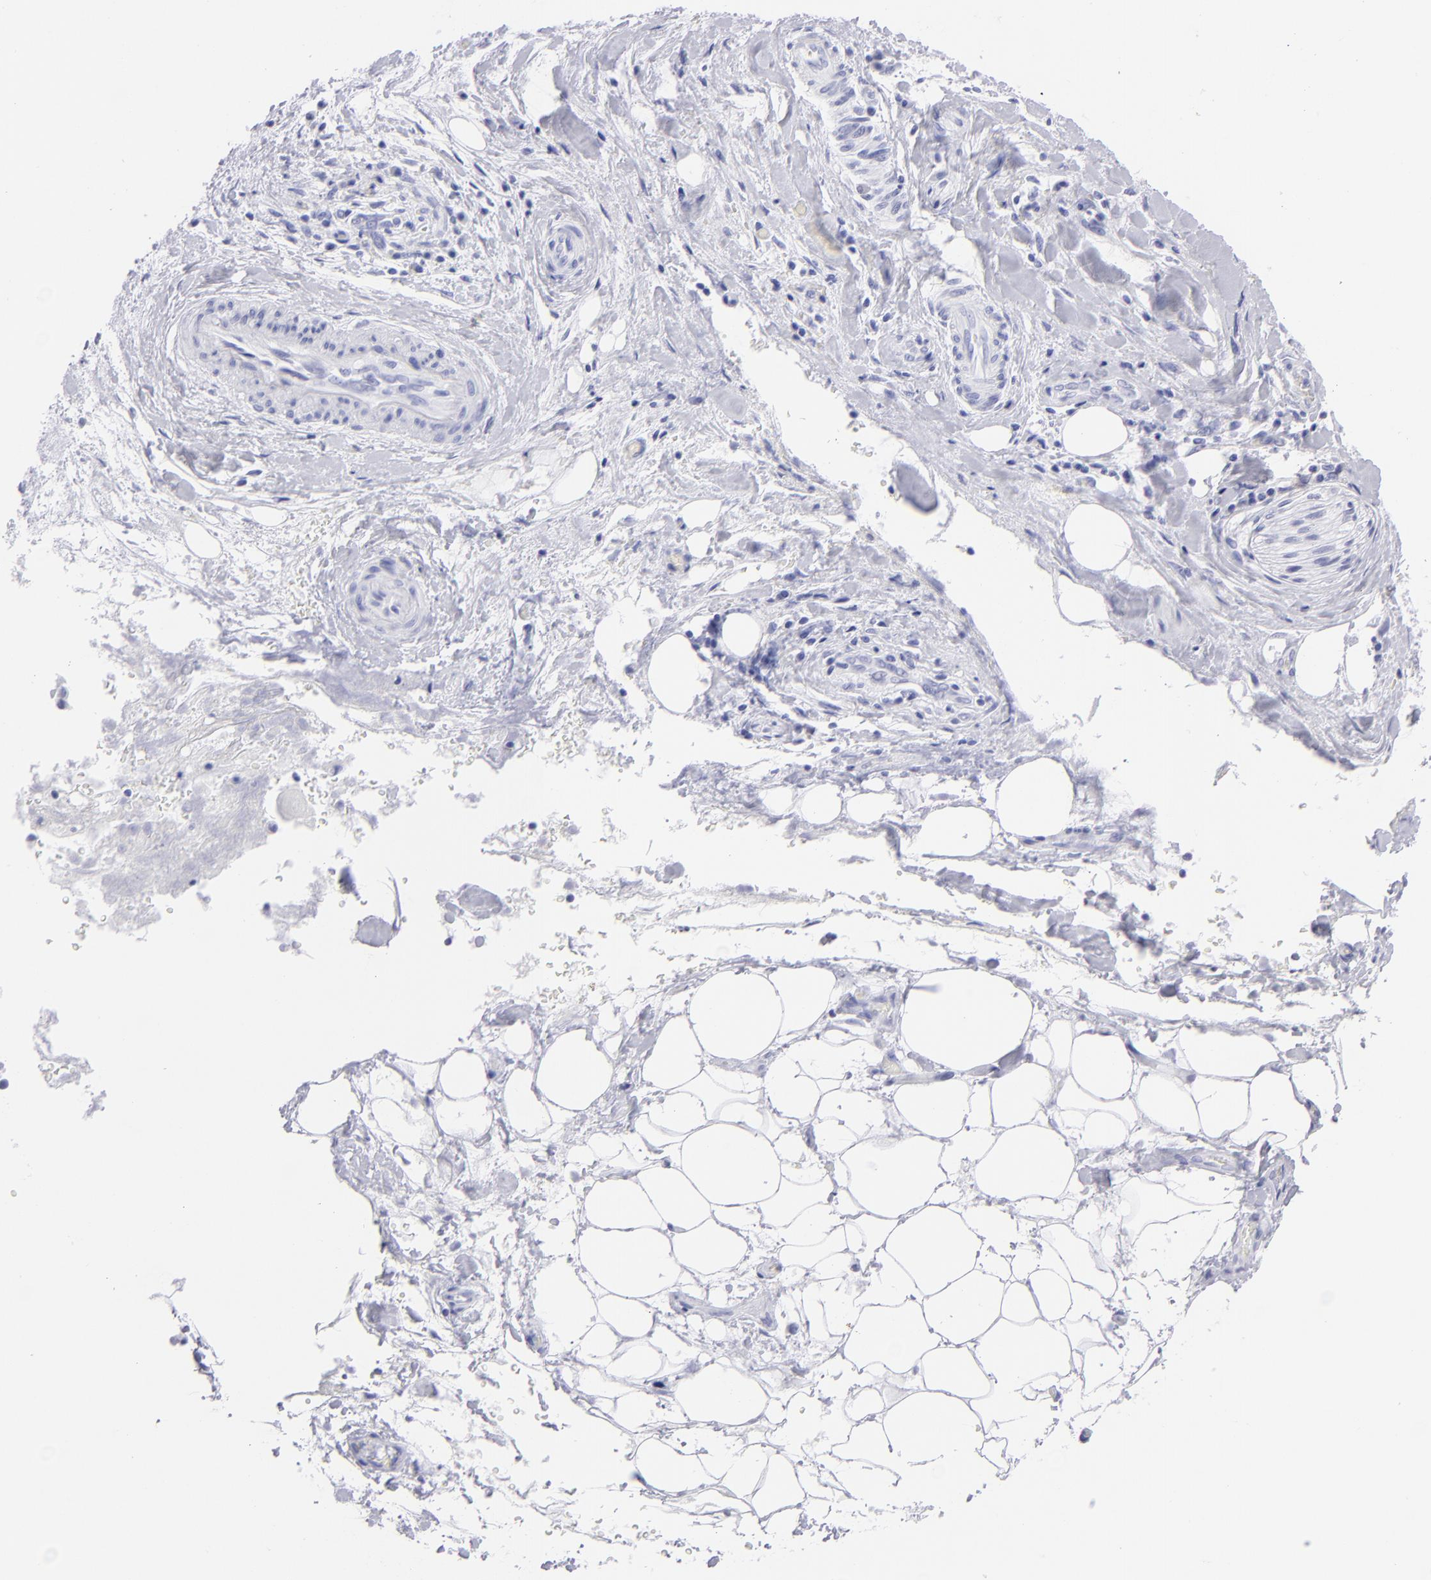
{"staining": {"intensity": "negative", "quantity": "none", "location": "none"}, "tissue": "liver cancer", "cell_type": "Tumor cells", "image_type": "cancer", "snomed": [{"axis": "morphology", "description": "Cholangiocarcinoma"}, {"axis": "topography", "description": "Liver"}], "caption": "The IHC micrograph has no significant expression in tumor cells of liver cancer tissue. (DAB (3,3'-diaminobenzidine) IHC visualized using brightfield microscopy, high magnification).", "gene": "SLC1A2", "patient": {"sex": "male", "age": 58}}